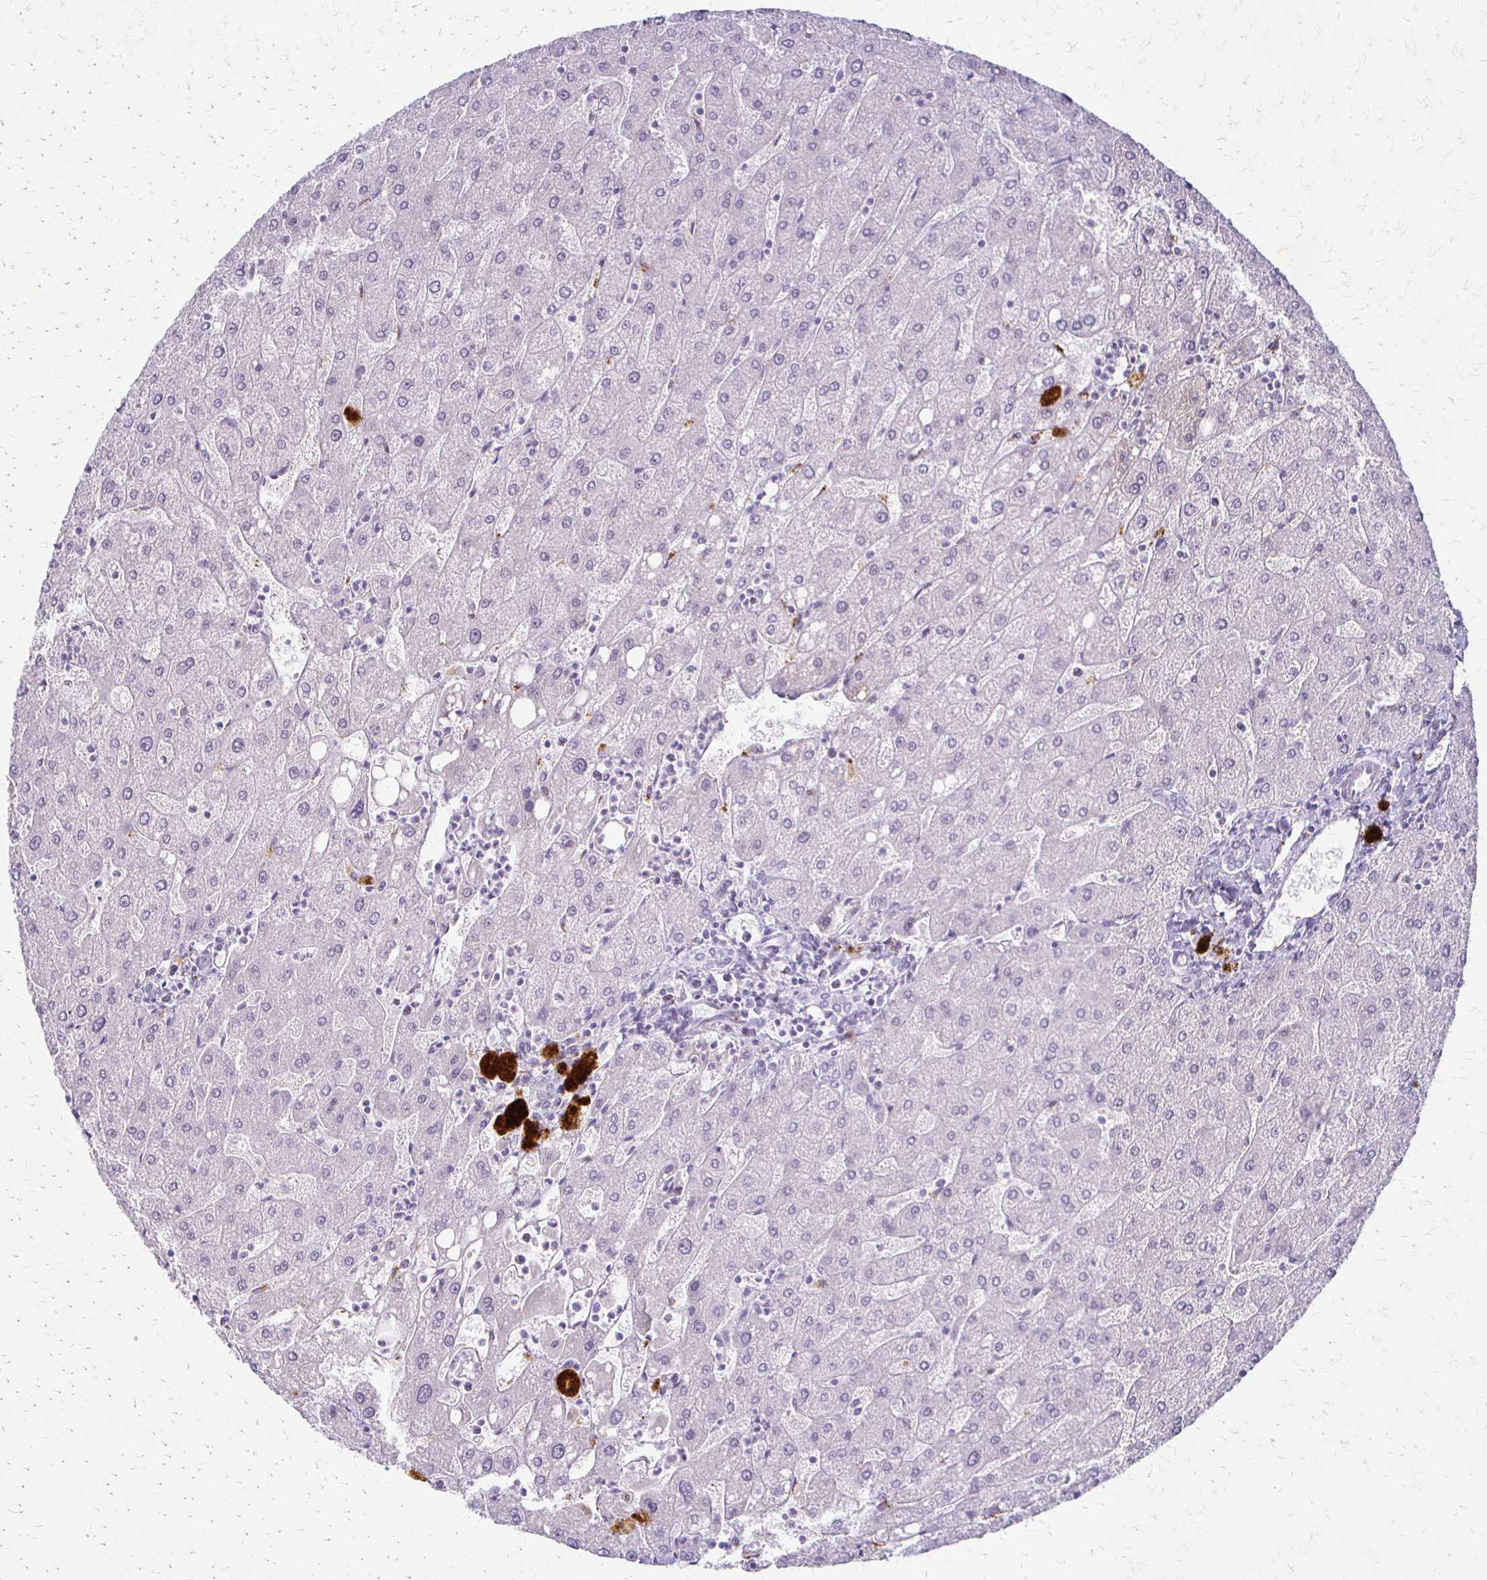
{"staining": {"intensity": "negative", "quantity": "none", "location": "none"}, "tissue": "liver", "cell_type": "Cholangiocytes", "image_type": "normal", "snomed": [{"axis": "morphology", "description": "Normal tissue, NOS"}, {"axis": "topography", "description": "Liver"}], "caption": "Immunohistochemistry histopathology image of benign human liver stained for a protein (brown), which displays no staining in cholangiocytes. (Brightfield microscopy of DAB (3,3'-diaminobenzidine) immunohistochemistry at high magnification).", "gene": "ACP5", "patient": {"sex": "male", "age": 67}}